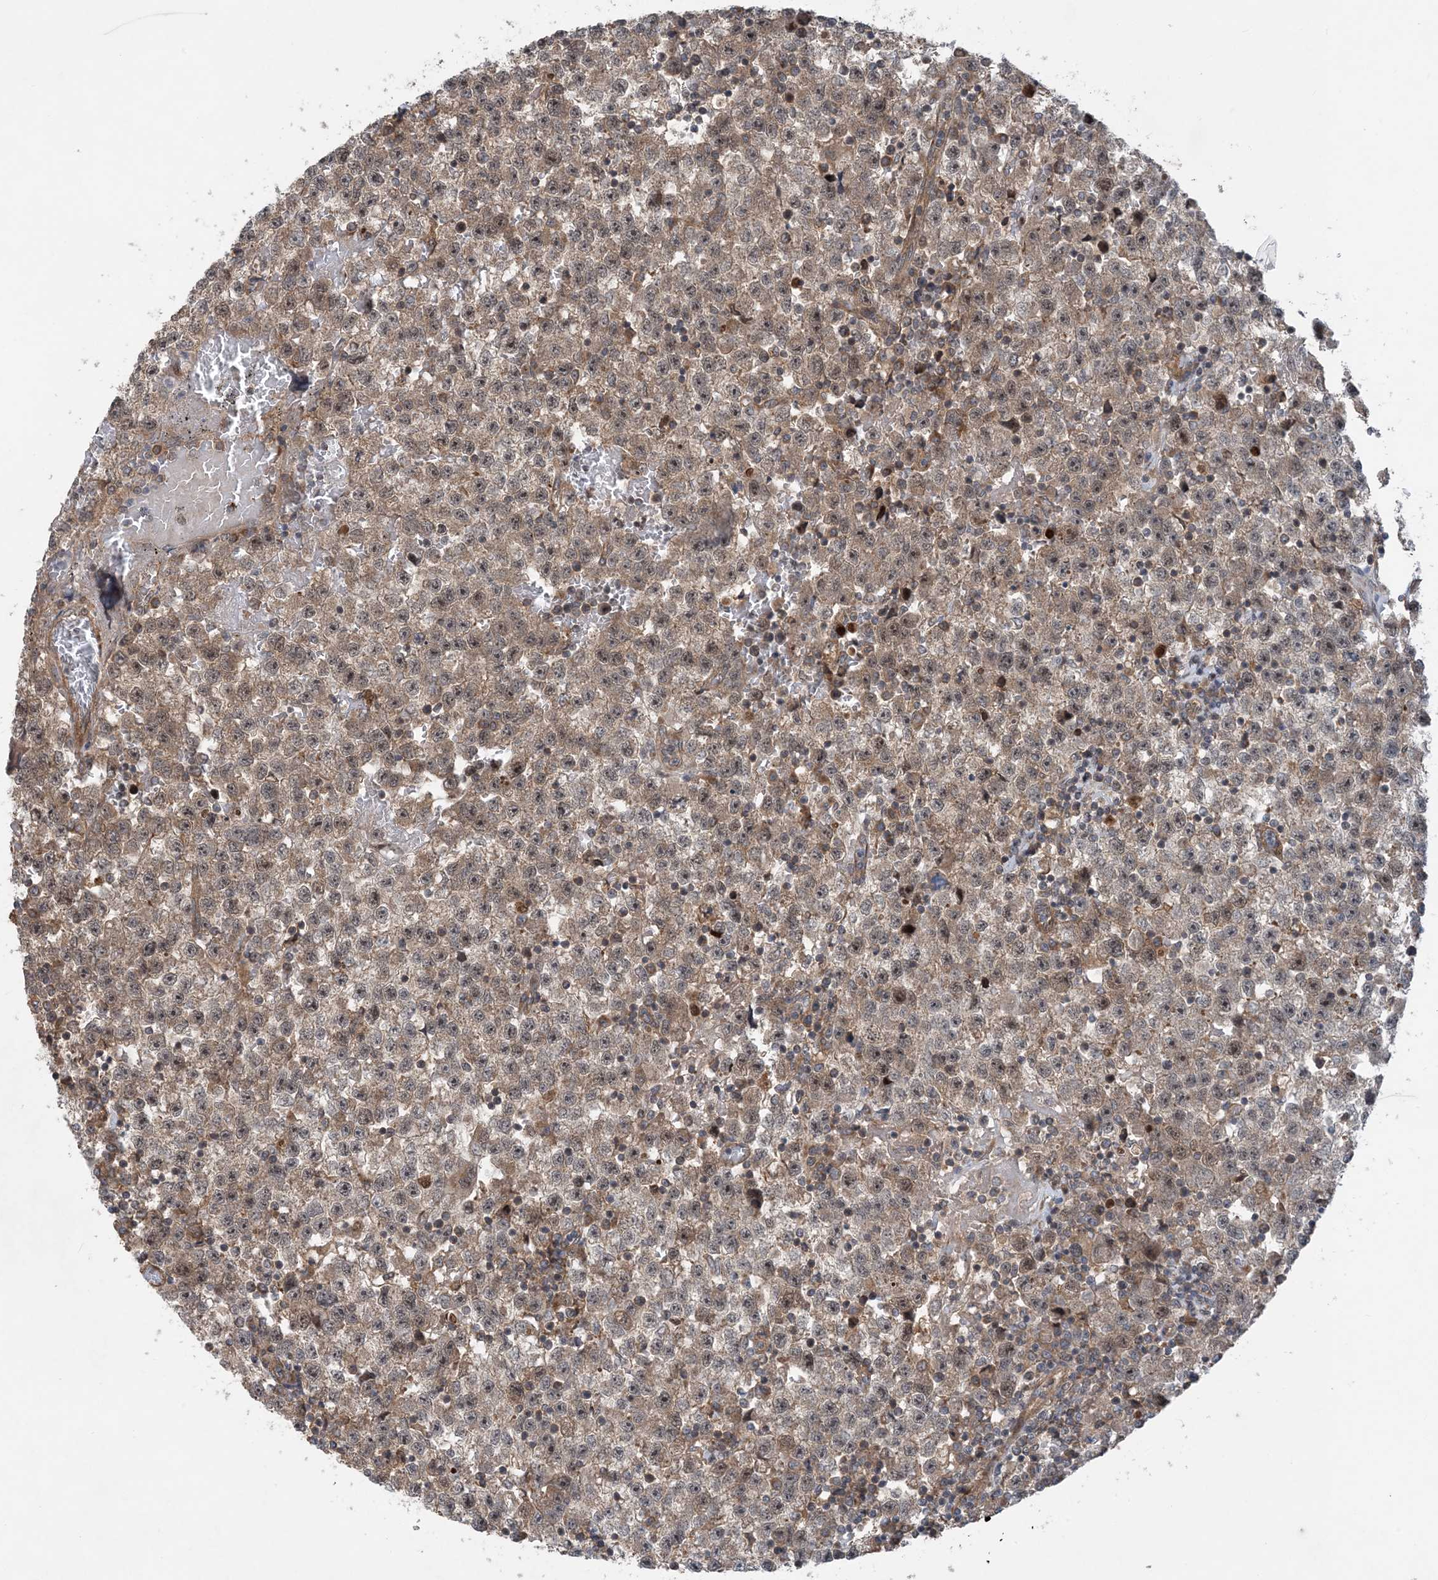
{"staining": {"intensity": "weak", "quantity": ">75%", "location": "cytoplasmic/membranous,nuclear"}, "tissue": "testis cancer", "cell_type": "Tumor cells", "image_type": "cancer", "snomed": [{"axis": "morphology", "description": "Seminoma, NOS"}, {"axis": "topography", "description": "Testis"}], "caption": "A high-resolution image shows immunohistochemistry staining of seminoma (testis), which shows weak cytoplasmic/membranous and nuclear positivity in approximately >75% of tumor cells. (Brightfield microscopy of DAB IHC at high magnification).", "gene": "HEMK1", "patient": {"sex": "male", "age": 22}}